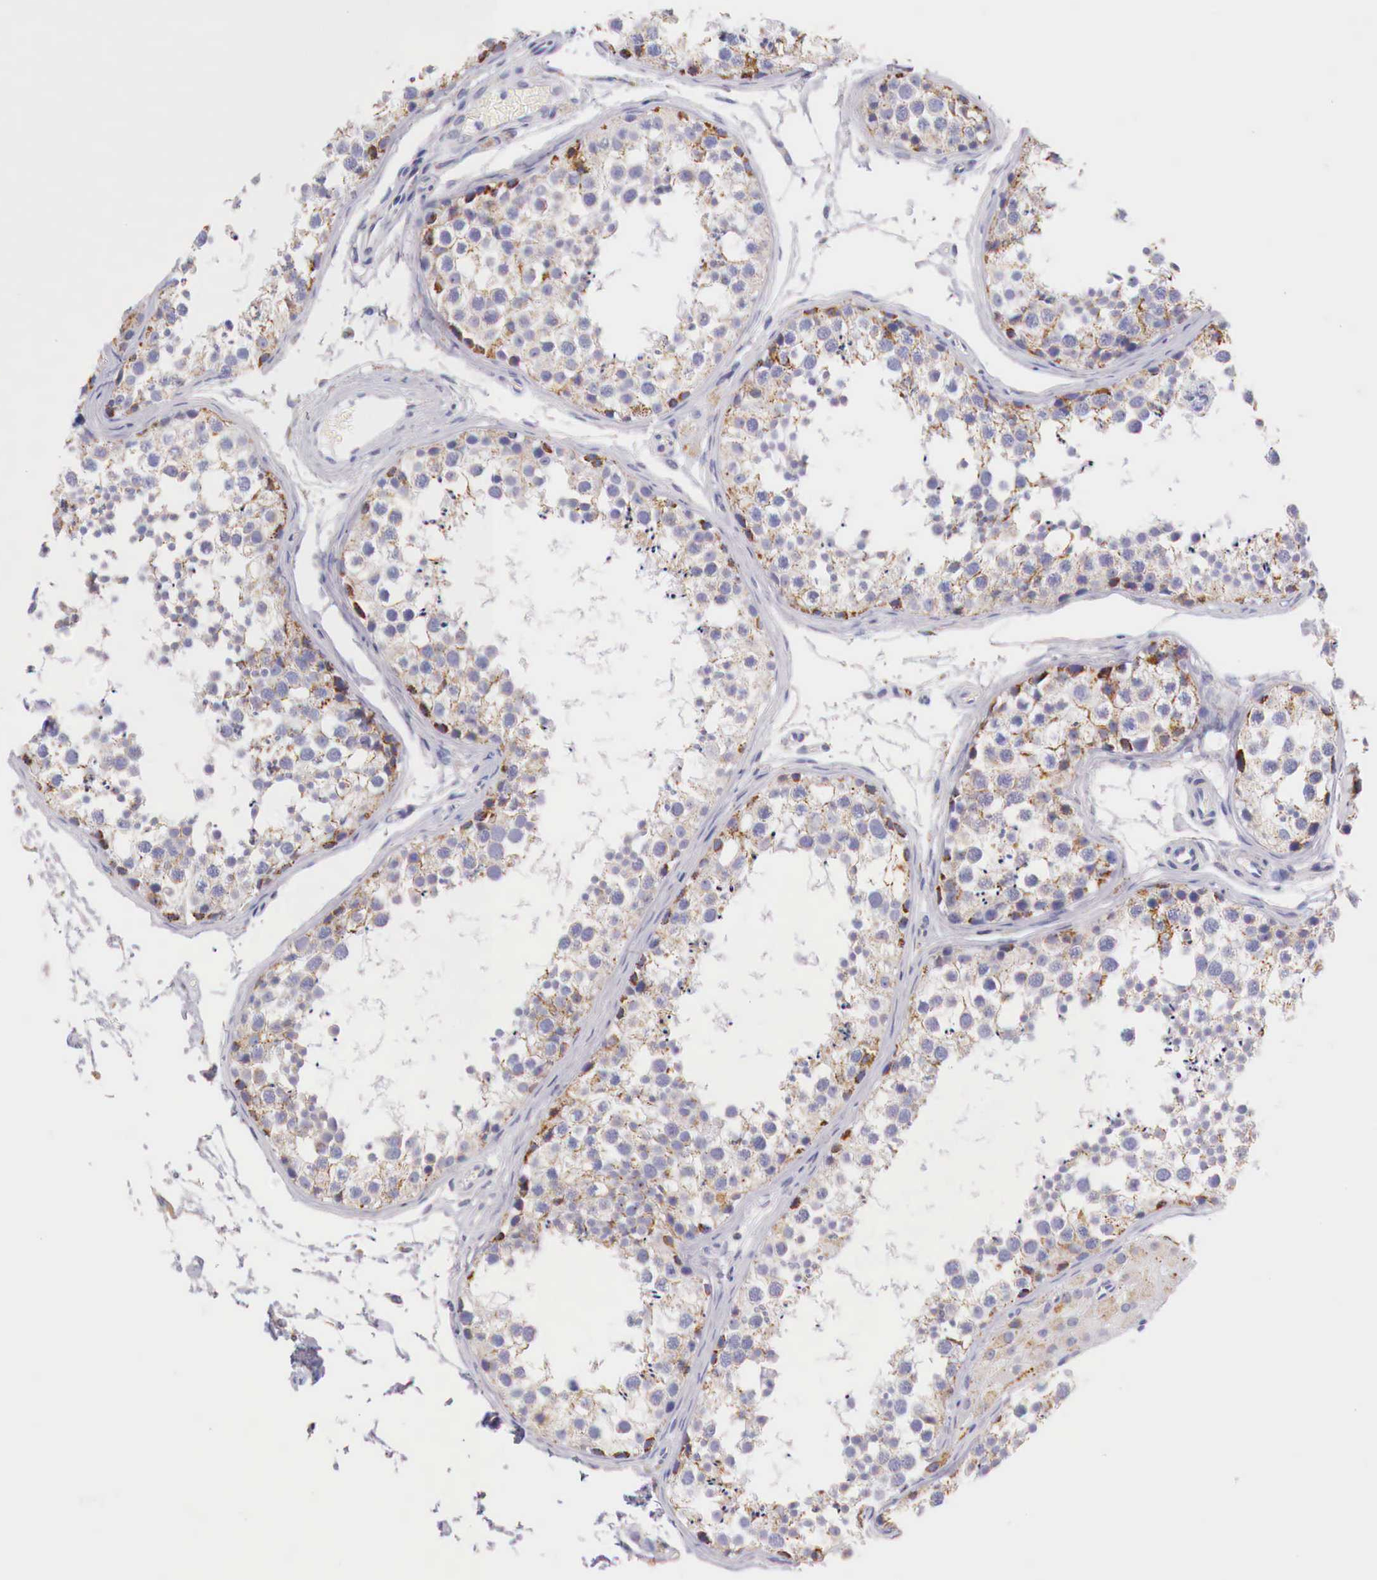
{"staining": {"intensity": "moderate", "quantity": "25%-75%", "location": "cytoplasmic/membranous"}, "tissue": "testis", "cell_type": "Cells in seminiferous ducts", "image_type": "normal", "snomed": [{"axis": "morphology", "description": "Normal tissue, NOS"}, {"axis": "topography", "description": "Testis"}], "caption": "DAB (3,3'-diaminobenzidine) immunohistochemical staining of unremarkable testis shows moderate cytoplasmic/membranous protein staining in approximately 25%-75% of cells in seminiferous ducts.", "gene": "IDH3G", "patient": {"sex": "male", "age": 57}}